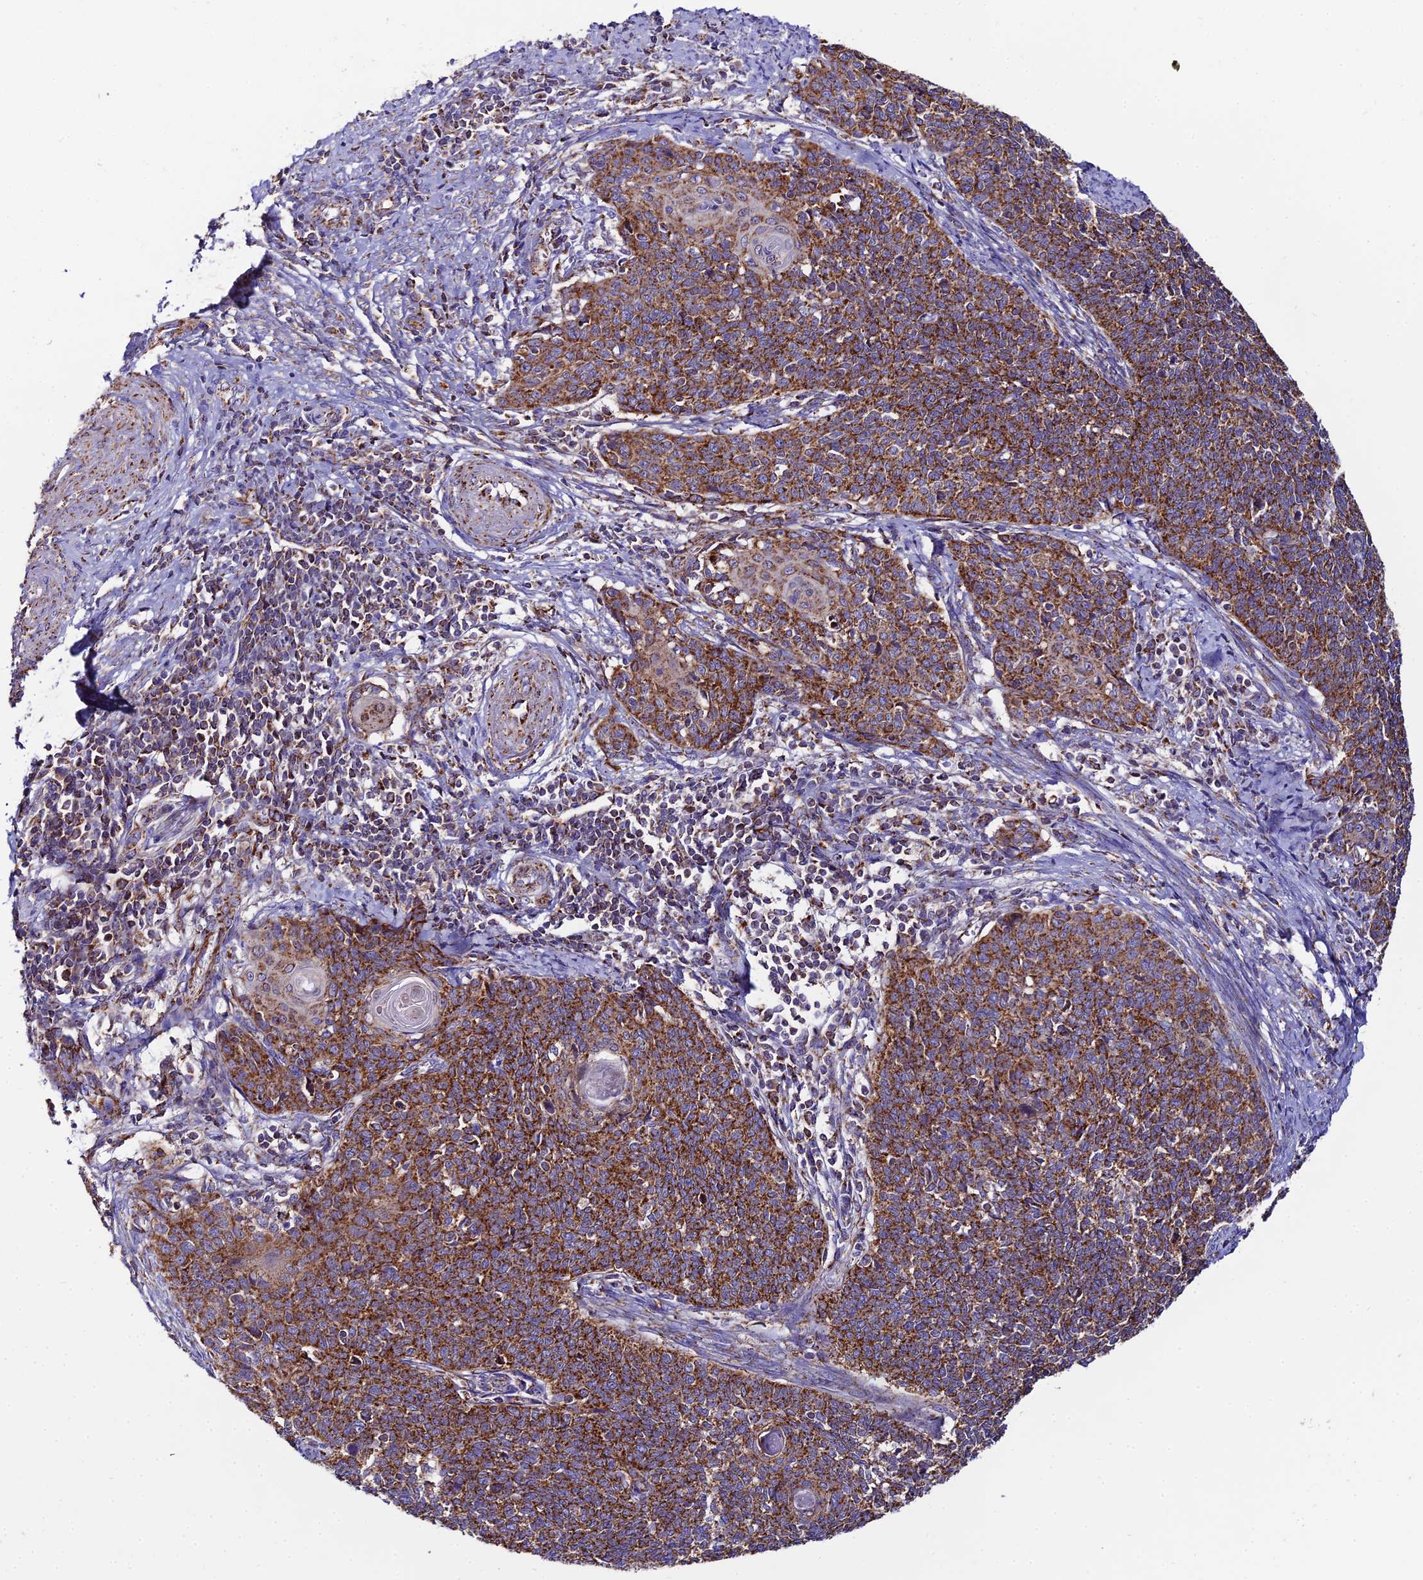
{"staining": {"intensity": "strong", "quantity": ">75%", "location": "cytoplasmic/membranous"}, "tissue": "cervical cancer", "cell_type": "Tumor cells", "image_type": "cancer", "snomed": [{"axis": "morphology", "description": "Squamous cell carcinoma, NOS"}, {"axis": "topography", "description": "Cervix"}], "caption": "Tumor cells display strong cytoplasmic/membranous expression in approximately >75% of cells in squamous cell carcinoma (cervical).", "gene": "NIPSNAP3A", "patient": {"sex": "female", "age": 39}}